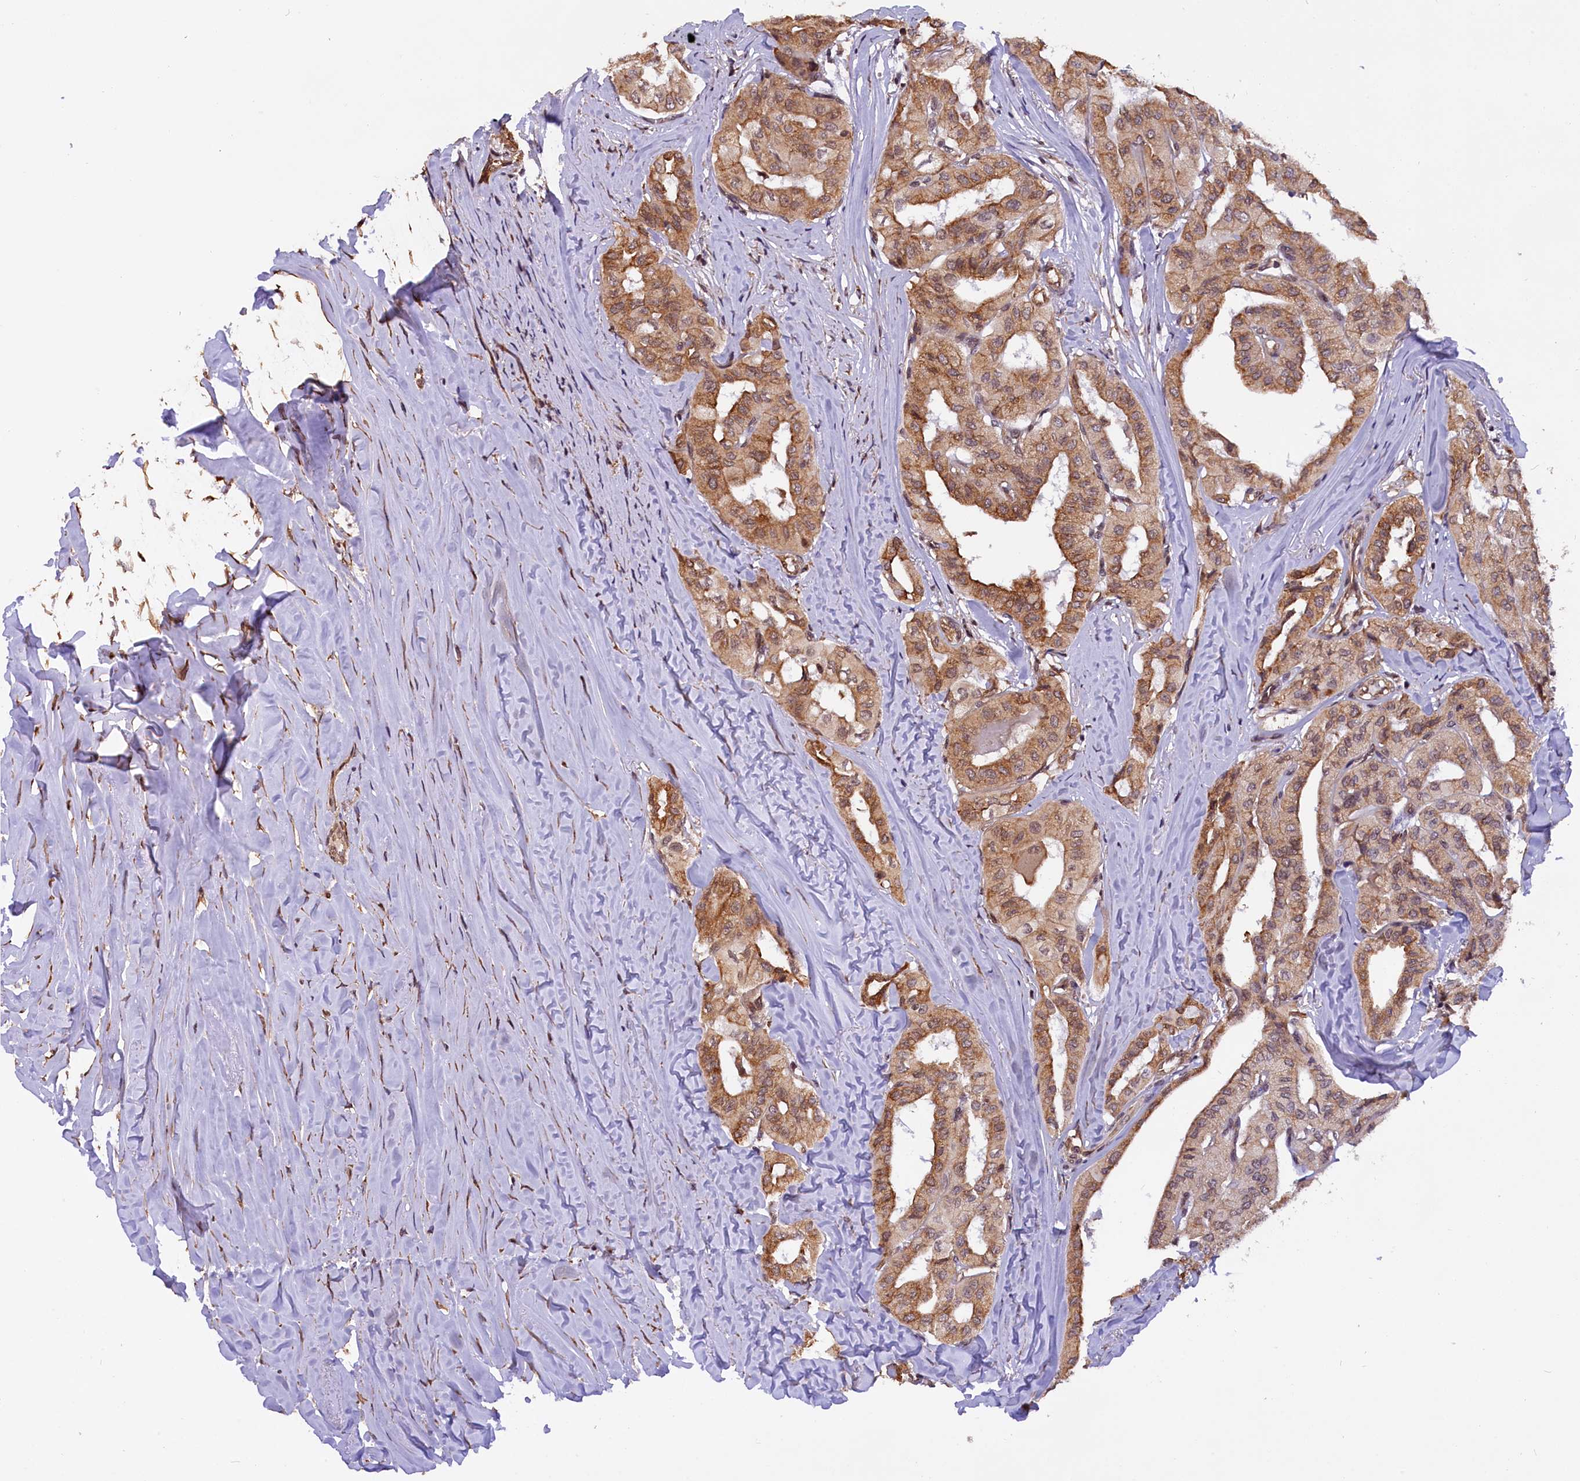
{"staining": {"intensity": "moderate", "quantity": ">75%", "location": "cytoplasmic/membranous,nuclear"}, "tissue": "thyroid cancer", "cell_type": "Tumor cells", "image_type": "cancer", "snomed": [{"axis": "morphology", "description": "Papillary adenocarcinoma, NOS"}, {"axis": "topography", "description": "Thyroid gland"}], "caption": "DAB immunohistochemical staining of human thyroid cancer exhibits moderate cytoplasmic/membranous and nuclear protein staining in approximately >75% of tumor cells. (Stains: DAB in brown, nuclei in blue, Microscopy: brightfield microscopy at high magnification).", "gene": "ZC3H4", "patient": {"sex": "female", "age": 59}}